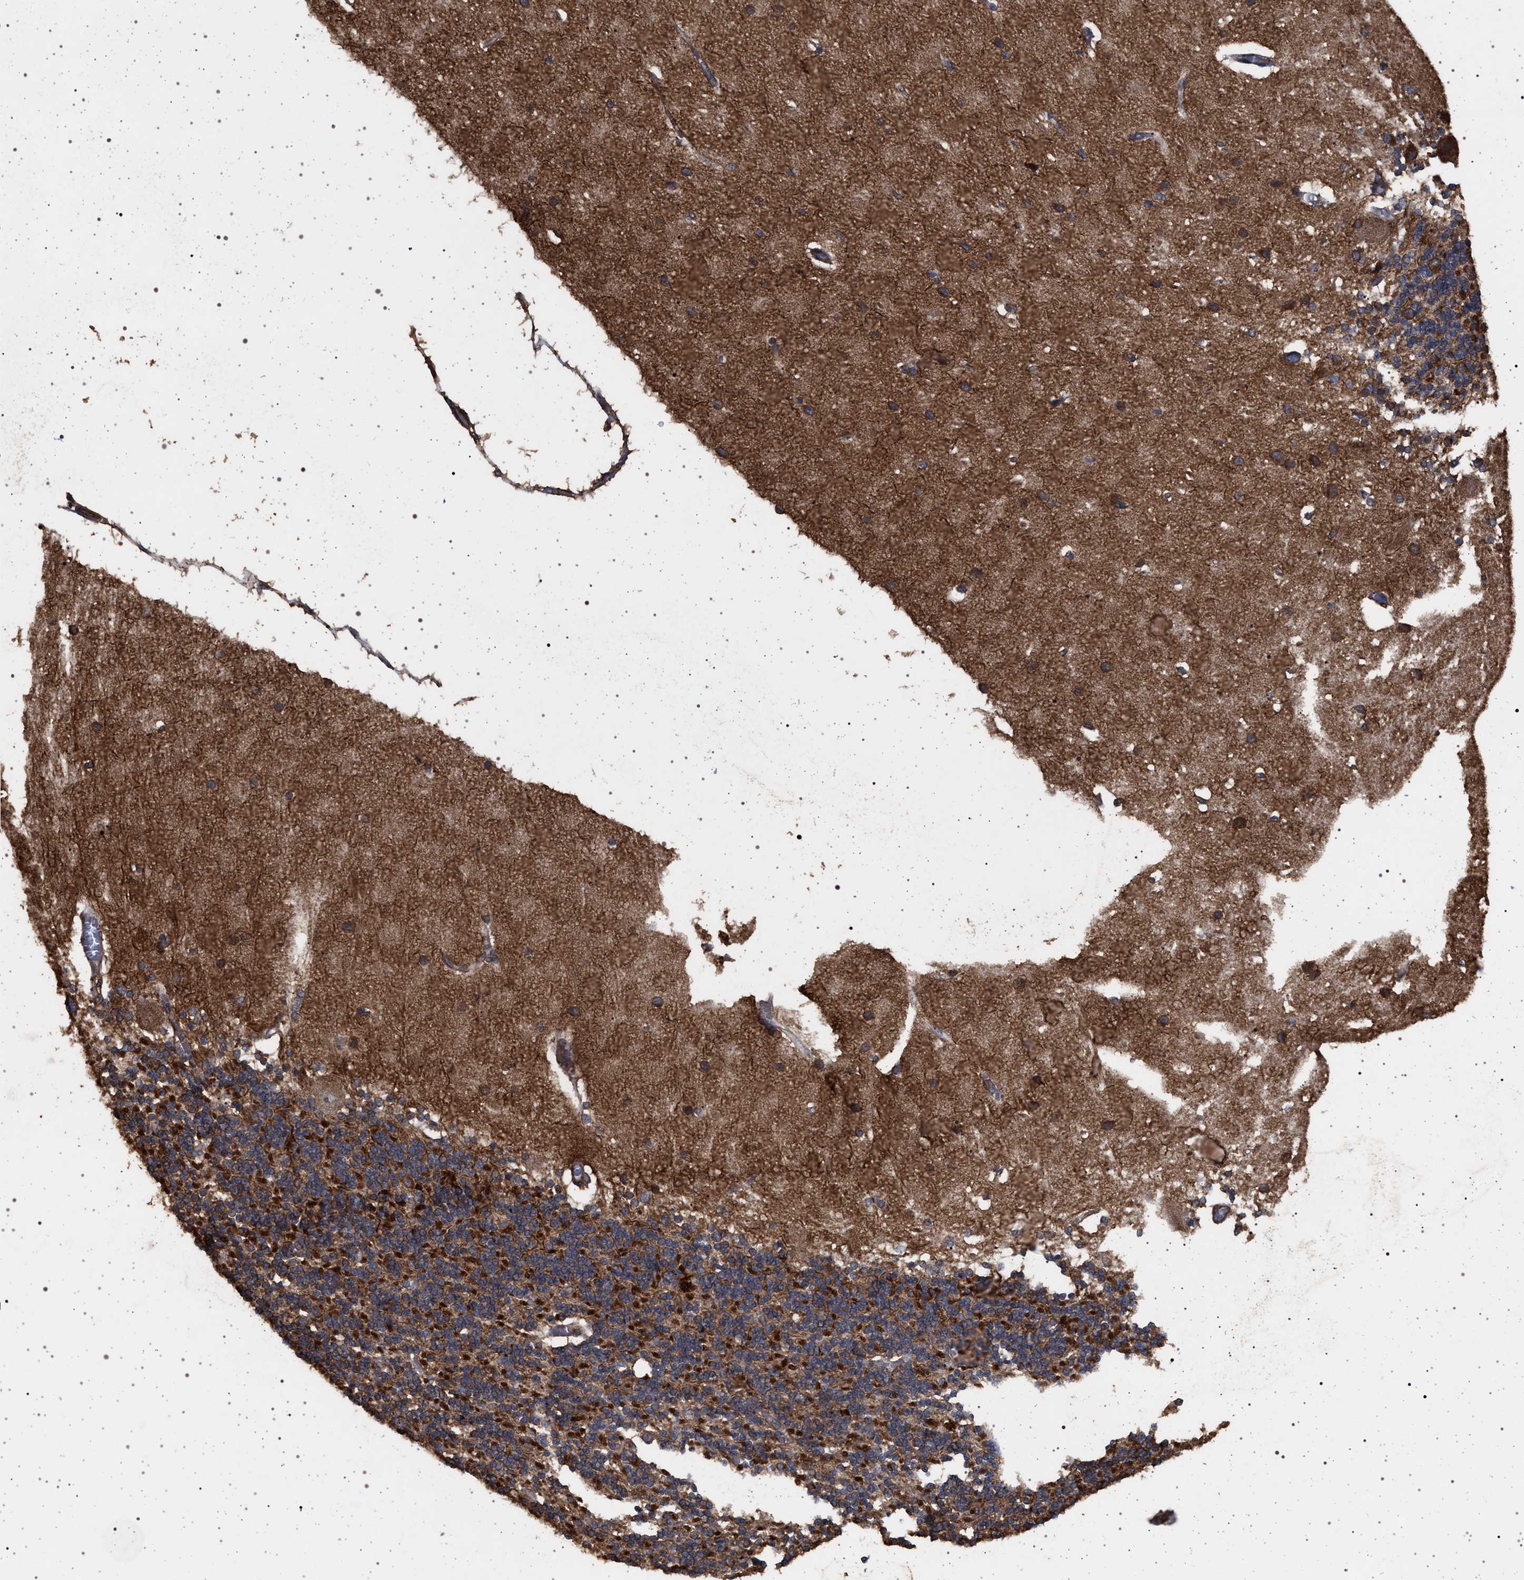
{"staining": {"intensity": "moderate", "quantity": ">75%", "location": "cytoplasmic/membranous"}, "tissue": "cerebellum", "cell_type": "Cells in granular layer", "image_type": "normal", "snomed": [{"axis": "morphology", "description": "Normal tissue, NOS"}, {"axis": "topography", "description": "Cerebellum"}], "caption": "Cerebellum stained for a protein demonstrates moderate cytoplasmic/membranous positivity in cells in granular layer. (DAB (3,3'-diaminobenzidine) IHC, brown staining for protein, blue staining for nuclei).", "gene": "IFT20", "patient": {"sex": "female", "age": 54}}